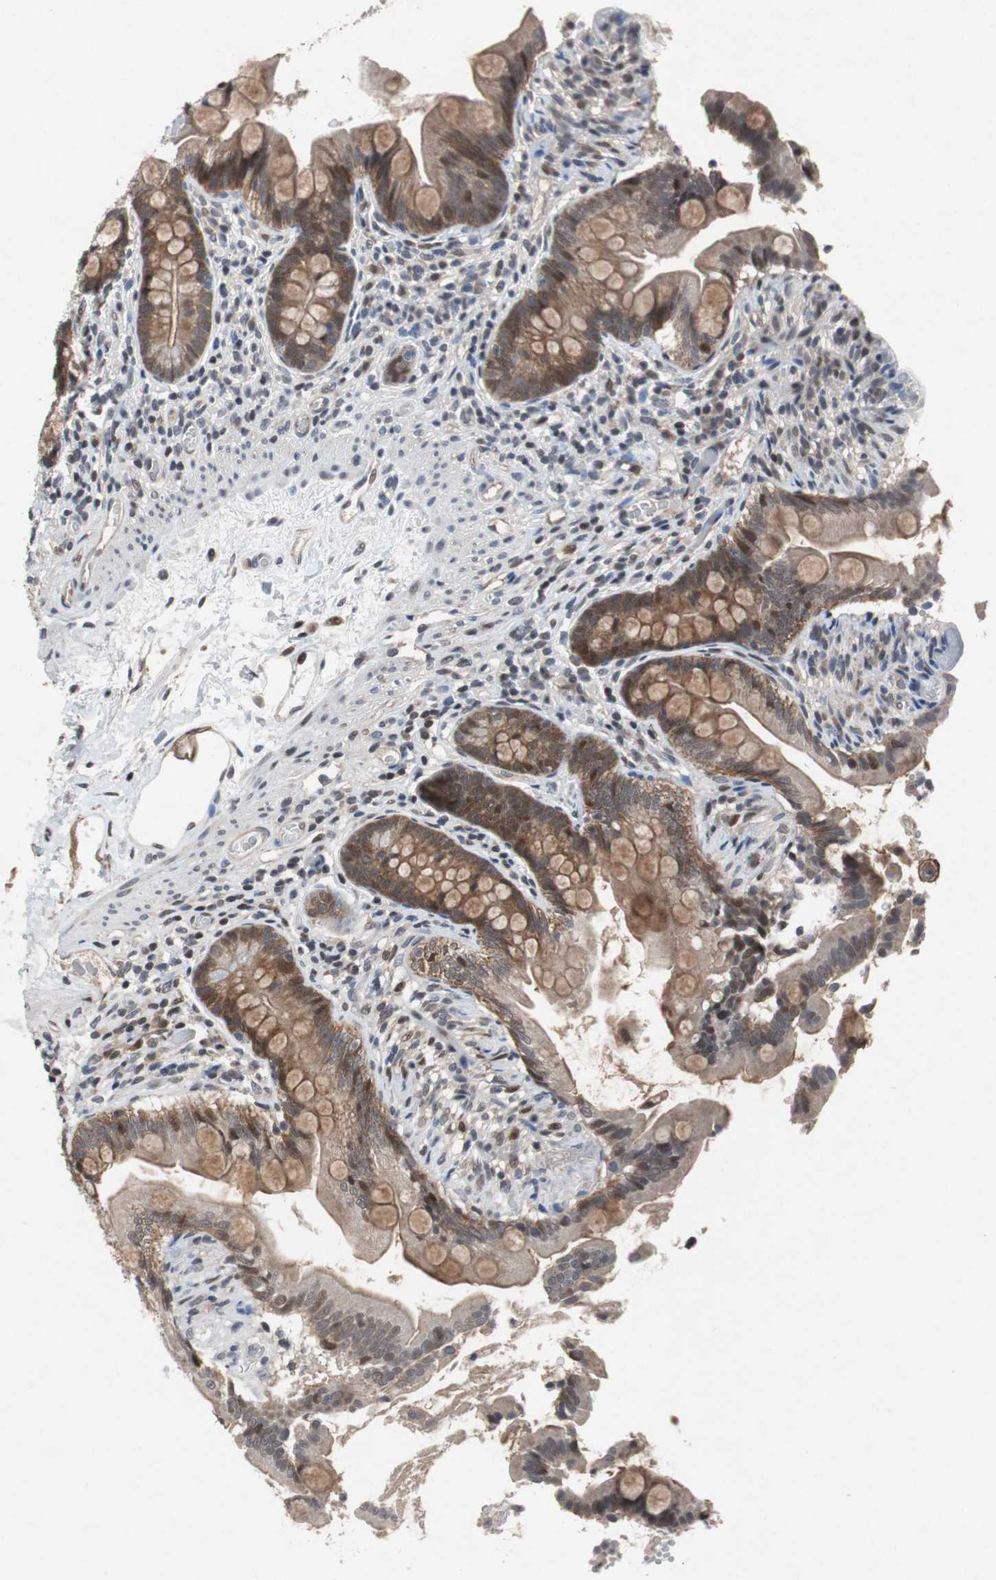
{"staining": {"intensity": "strong", "quantity": "25%-75%", "location": "cytoplasmic/membranous"}, "tissue": "small intestine", "cell_type": "Glandular cells", "image_type": "normal", "snomed": [{"axis": "morphology", "description": "Normal tissue, NOS"}, {"axis": "topography", "description": "Small intestine"}], "caption": "Approximately 25%-75% of glandular cells in unremarkable small intestine exhibit strong cytoplasmic/membranous protein expression as visualized by brown immunohistochemical staining.", "gene": "TP63", "patient": {"sex": "female", "age": 56}}